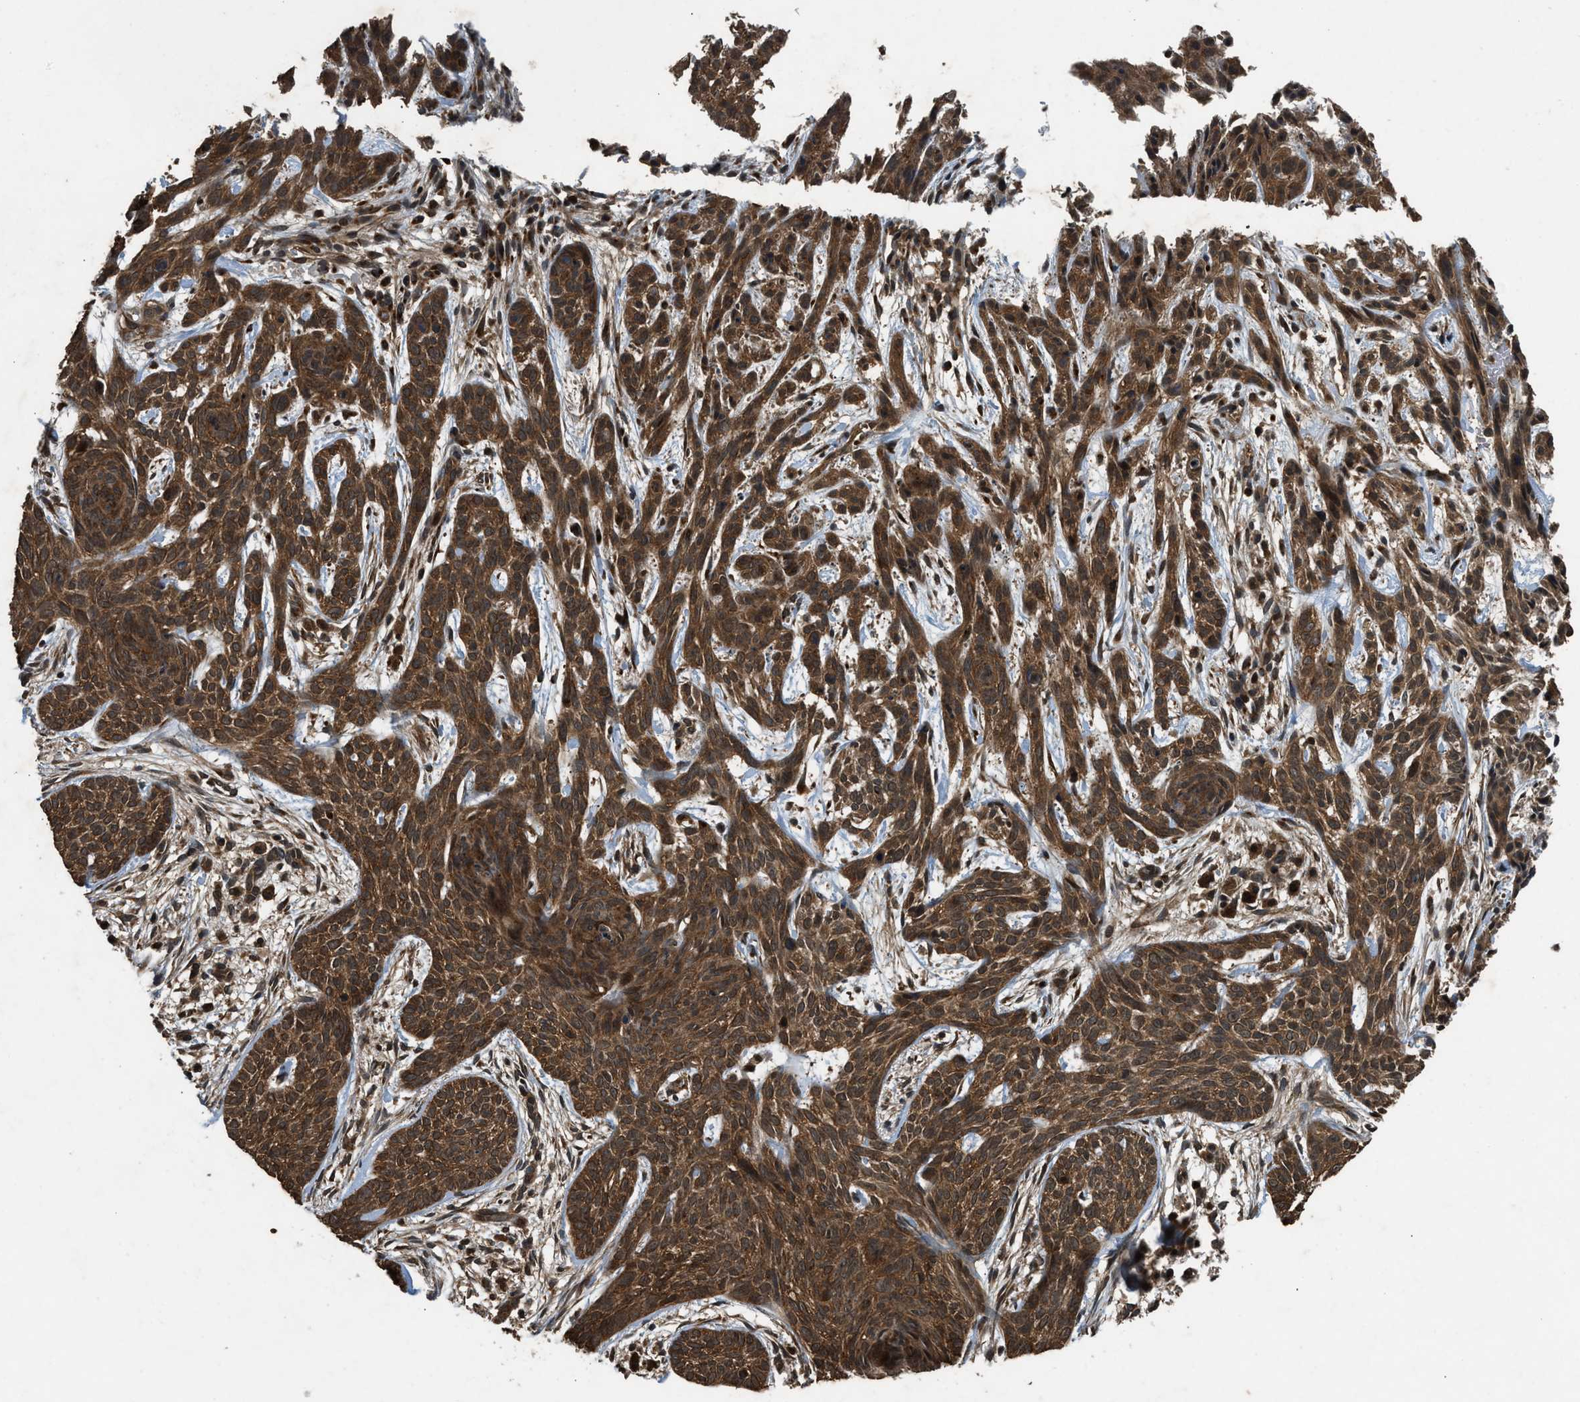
{"staining": {"intensity": "strong", "quantity": ">75%", "location": "cytoplasmic/membranous"}, "tissue": "skin cancer", "cell_type": "Tumor cells", "image_type": "cancer", "snomed": [{"axis": "morphology", "description": "Basal cell carcinoma"}, {"axis": "topography", "description": "Skin"}], "caption": "This is a photomicrograph of immunohistochemistry staining of skin basal cell carcinoma, which shows strong staining in the cytoplasmic/membranous of tumor cells.", "gene": "RPS6KB1", "patient": {"sex": "female", "age": 84}}